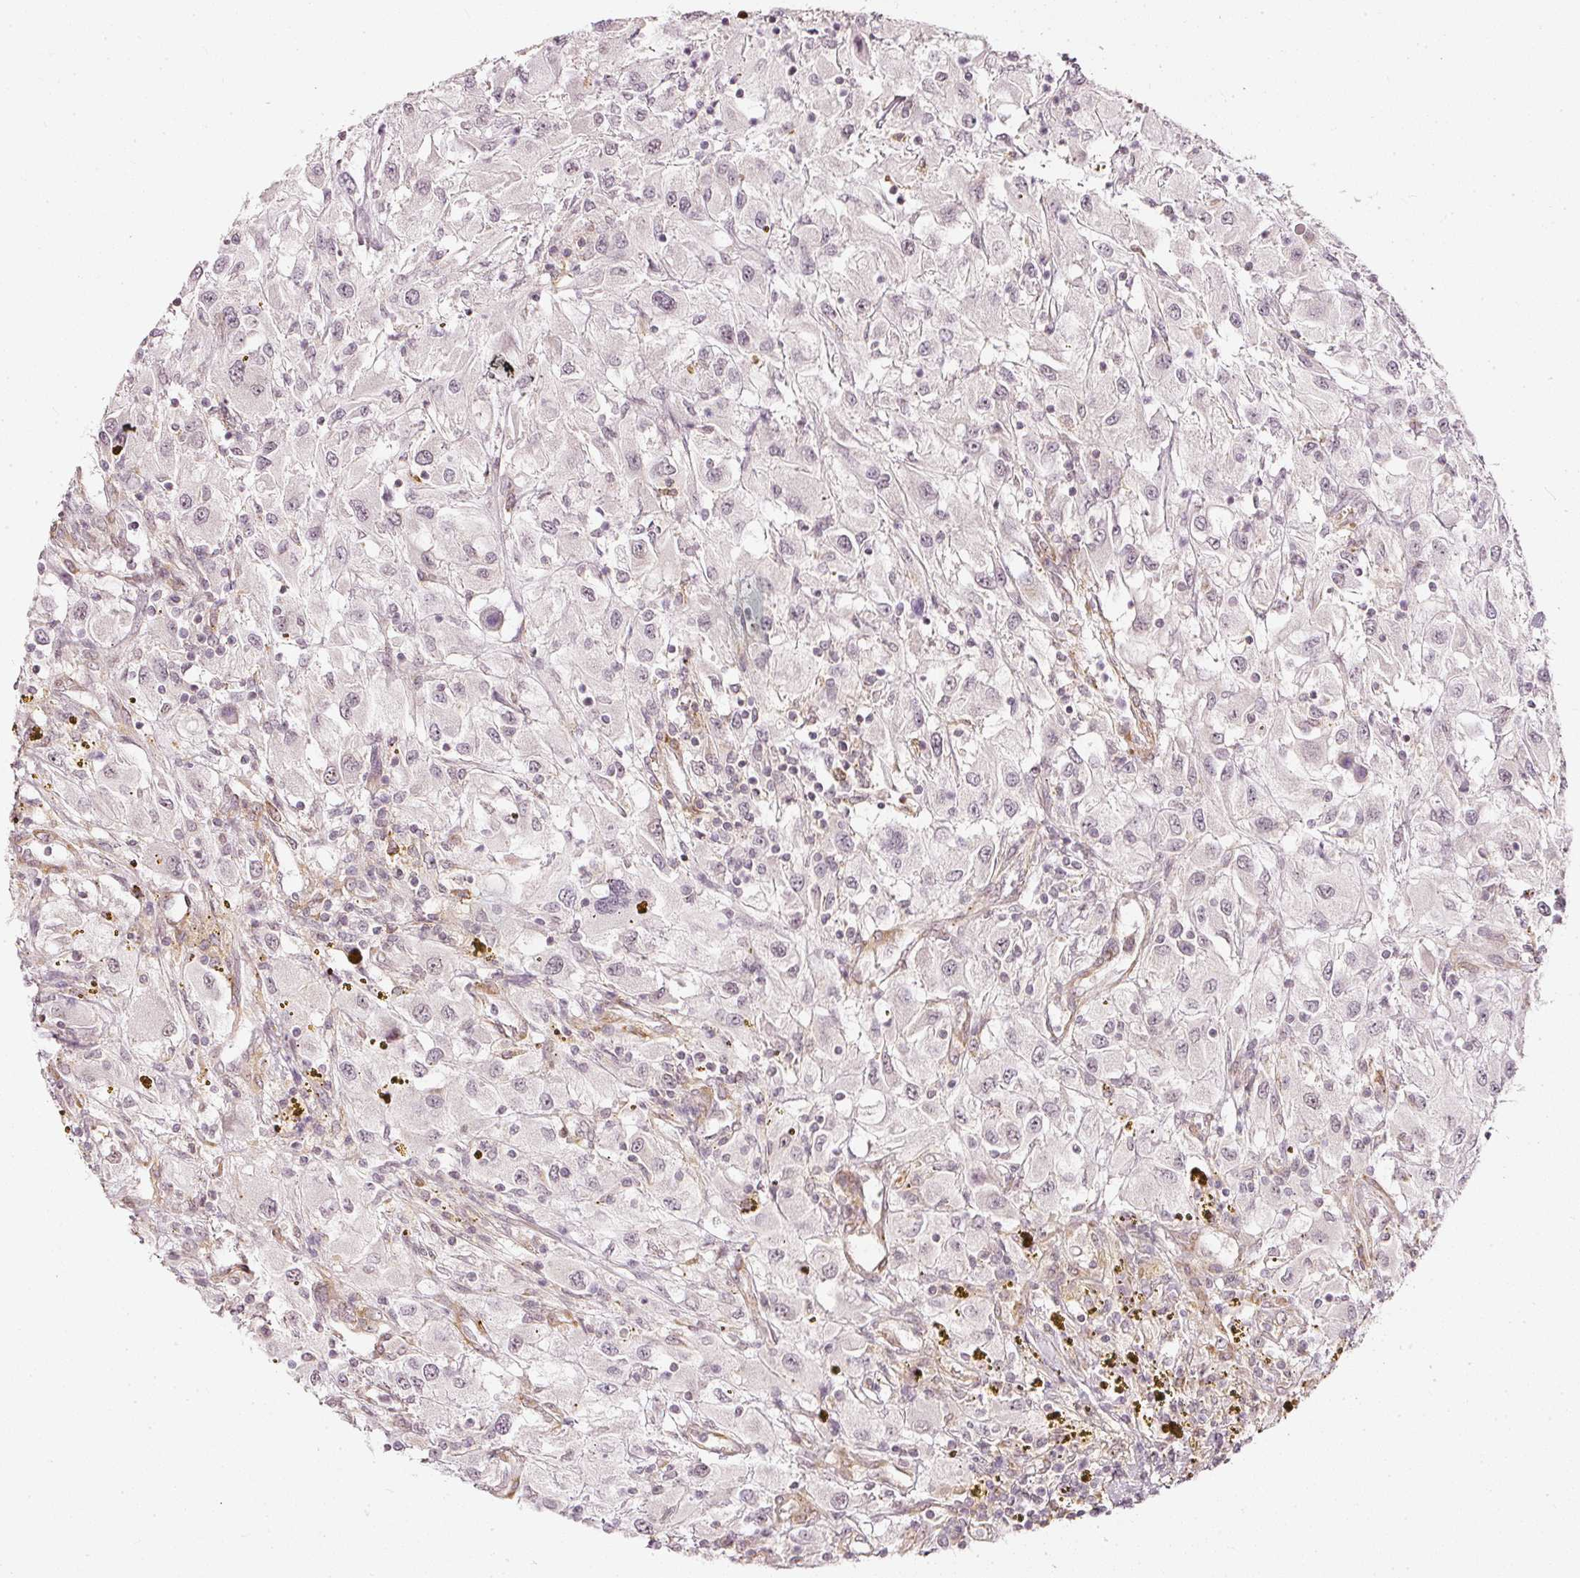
{"staining": {"intensity": "negative", "quantity": "none", "location": "none"}, "tissue": "renal cancer", "cell_type": "Tumor cells", "image_type": "cancer", "snomed": [{"axis": "morphology", "description": "Adenocarcinoma, NOS"}, {"axis": "topography", "description": "Kidney"}], "caption": "Protein analysis of adenocarcinoma (renal) reveals no significant positivity in tumor cells.", "gene": "DRD2", "patient": {"sex": "female", "age": 67}}